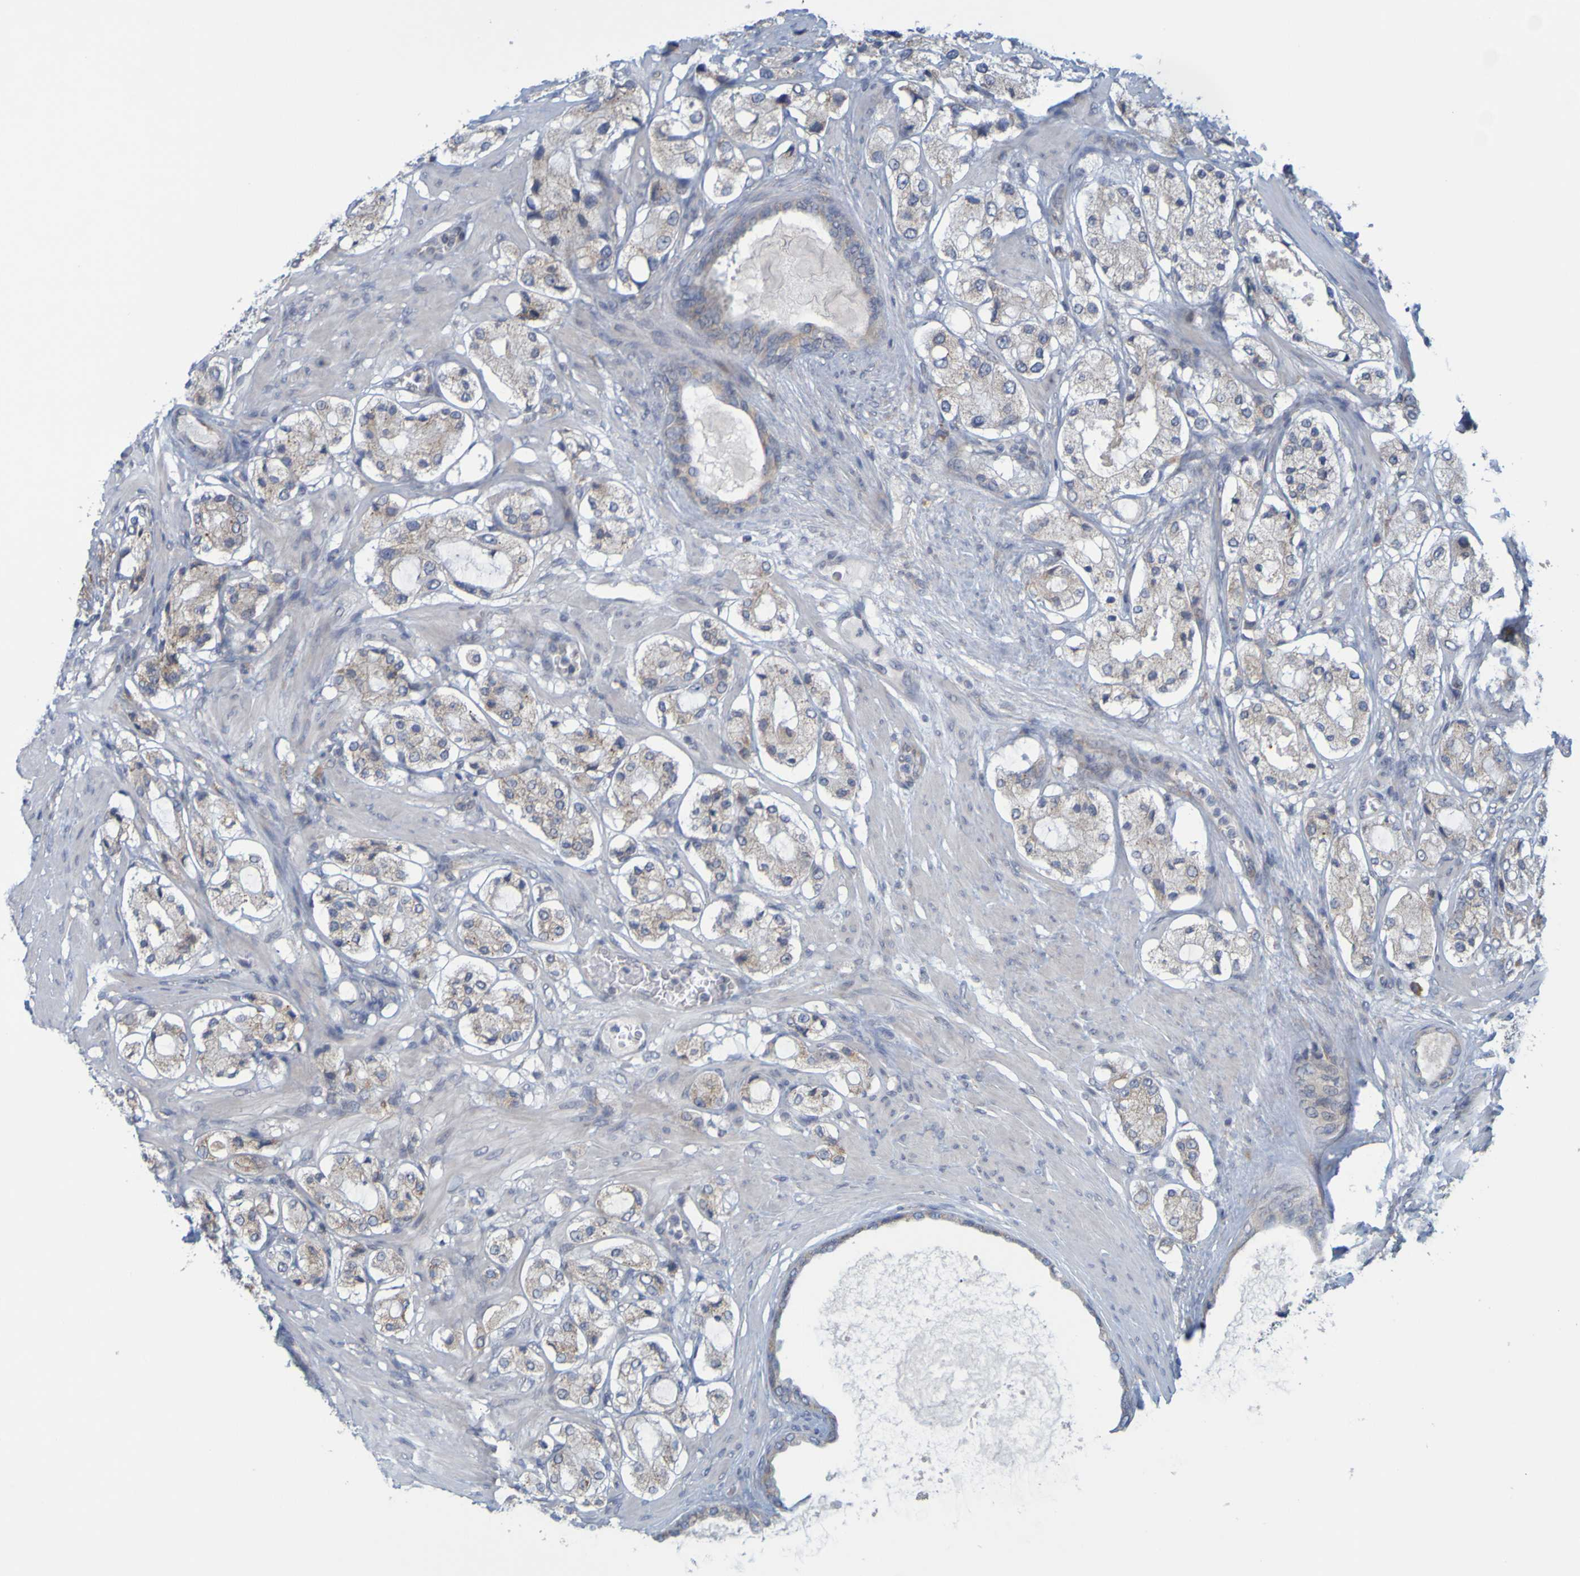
{"staining": {"intensity": "moderate", "quantity": "25%-75%", "location": "cytoplasmic/membranous"}, "tissue": "prostate cancer", "cell_type": "Tumor cells", "image_type": "cancer", "snomed": [{"axis": "morphology", "description": "Adenocarcinoma, High grade"}, {"axis": "topography", "description": "Prostate"}], "caption": "IHC image of prostate adenocarcinoma (high-grade) stained for a protein (brown), which reveals medium levels of moderate cytoplasmic/membranous staining in about 25%-75% of tumor cells.", "gene": "MOGS", "patient": {"sex": "male", "age": 65}}